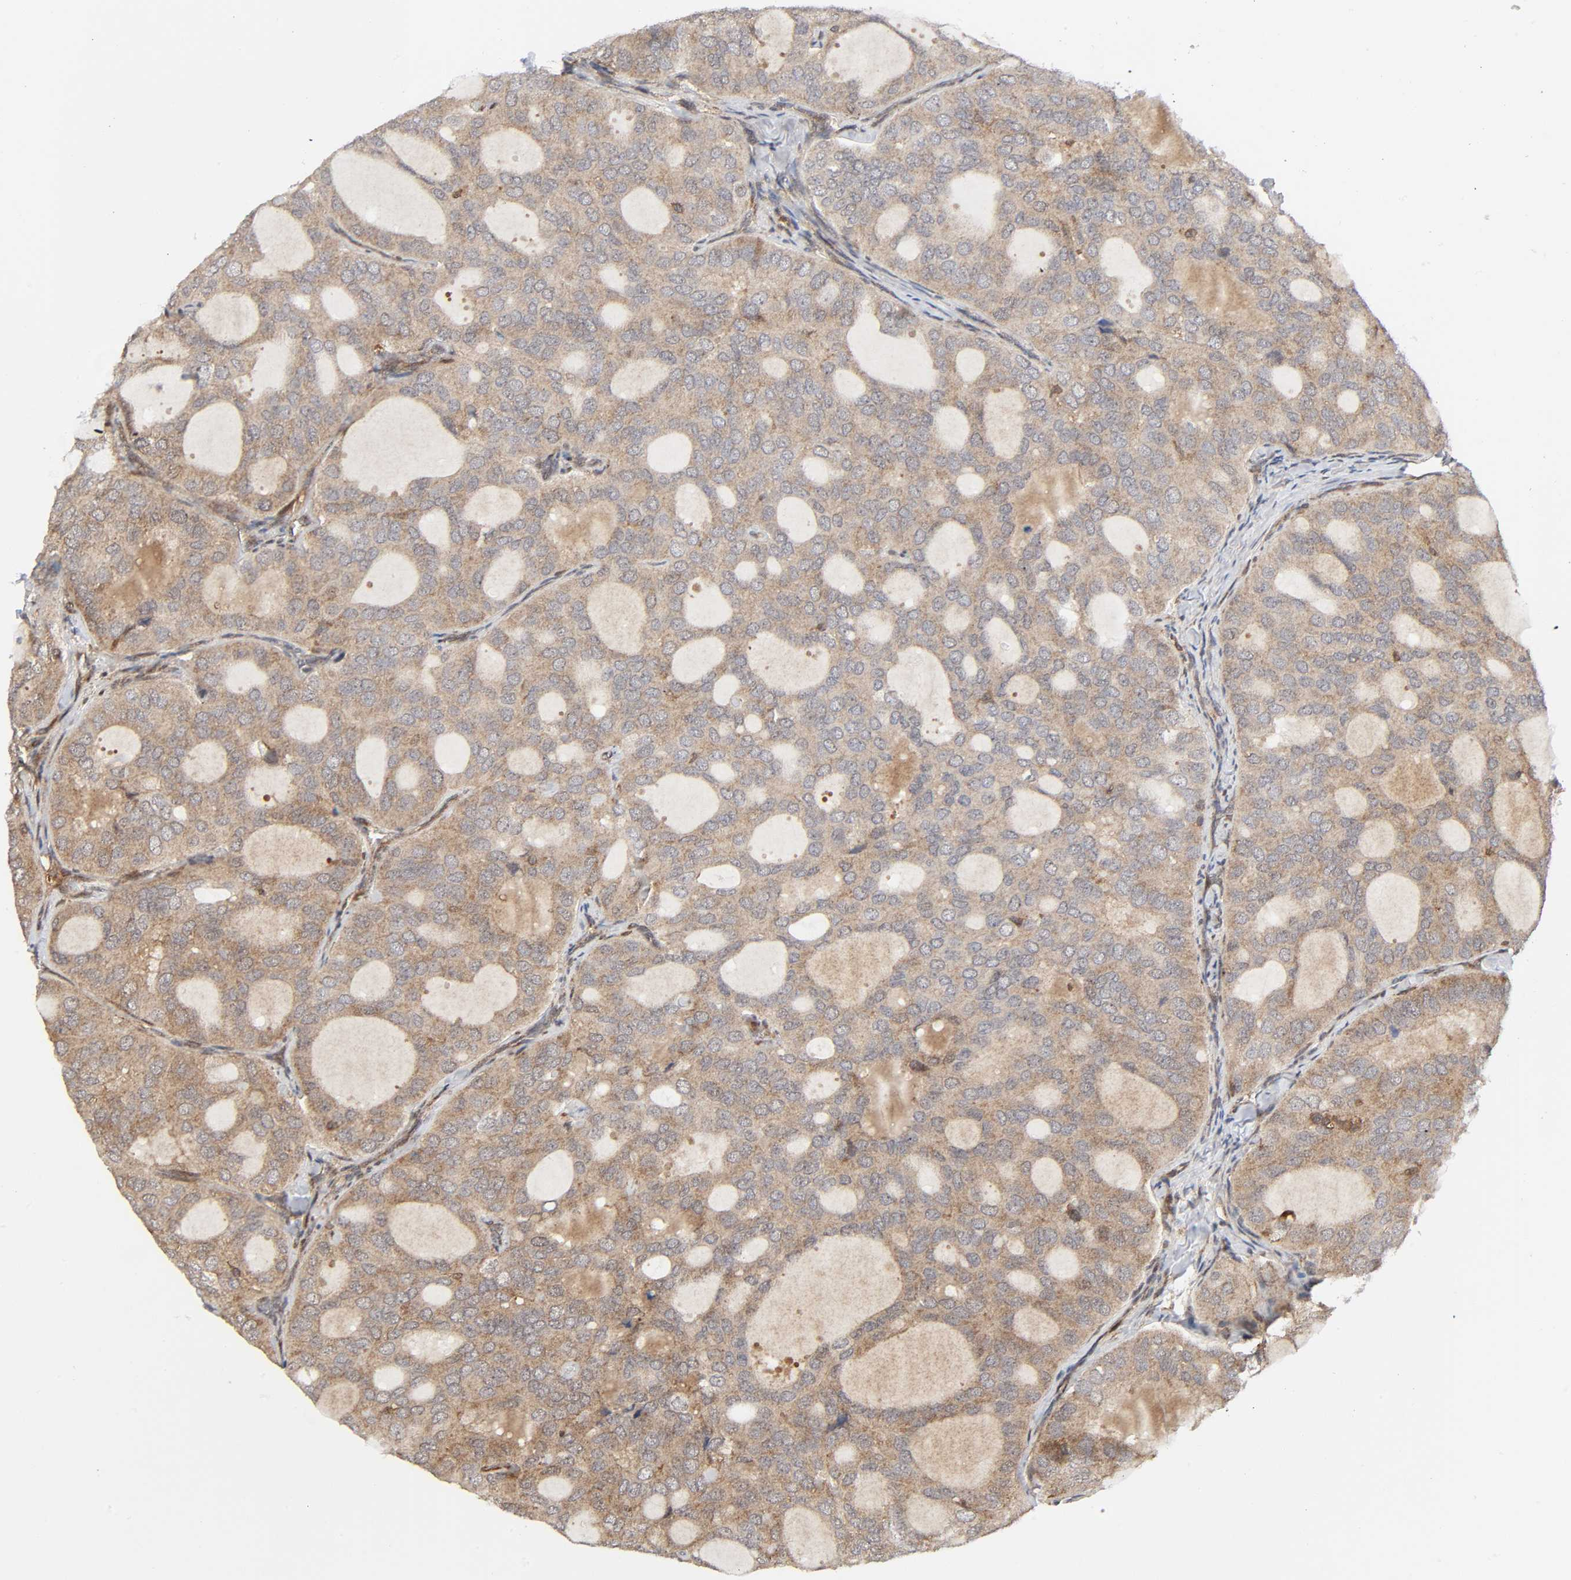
{"staining": {"intensity": "weak", "quantity": ">75%", "location": "cytoplasmic/membranous"}, "tissue": "thyroid cancer", "cell_type": "Tumor cells", "image_type": "cancer", "snomed": [{"axis": "morphology", "description": "Follicular adenoma carcinoma, NOS"}, {"axis": "topography", "description": "Thyroid gland"}], "caption": "An IHC photomicrograph of tumor tissue is shown. Protein staining in brown labels weak cytoplasmic/membranous positivity in follicular adenoma carcinoma (thyroid) within tumor cells.", "gene": "MAPK1", "patient": {"sex": "male", "age": 75}}